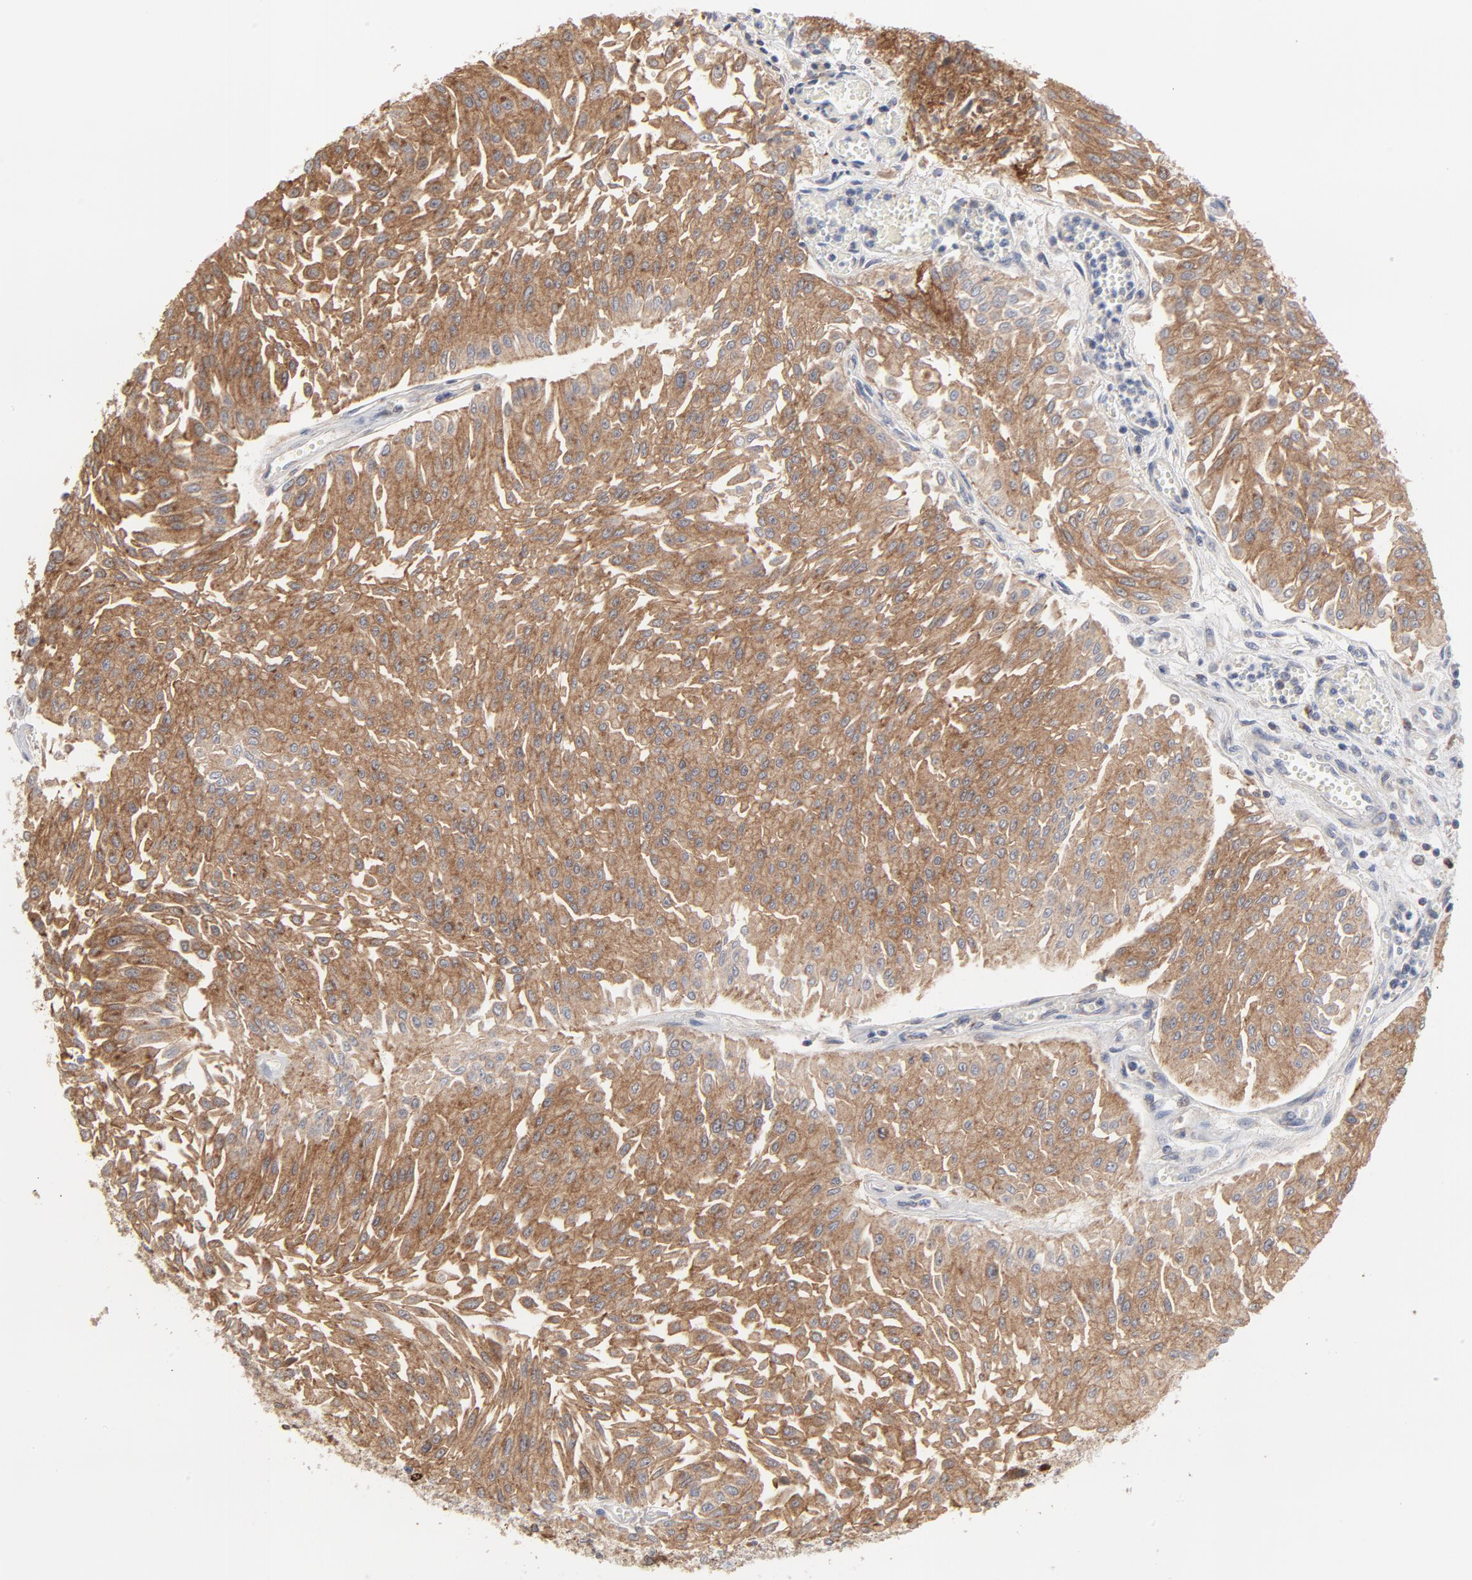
{"staining": {"intensity": "moderate", "quantity": ">75%", "location": "cytoplasmic/membranous"}, "tissue": "urothelial cancer", "cell_type": "Tumor cells", "image_type": "cancer", "snomed": [{"axis": "morphology", "description": "Urothelial carcinoma, Low grade"}, {"axis": "topography", "description": "Urinary bladder"}], "caption": "Urothelial cancer tissue shows moderate cytoplasmic/membranous positivity in about >75% of tumor cells, visualized by immunohistochemistry.", "gene": "PPFIBP2", "patient": {"sex": "male", "age": 86}}